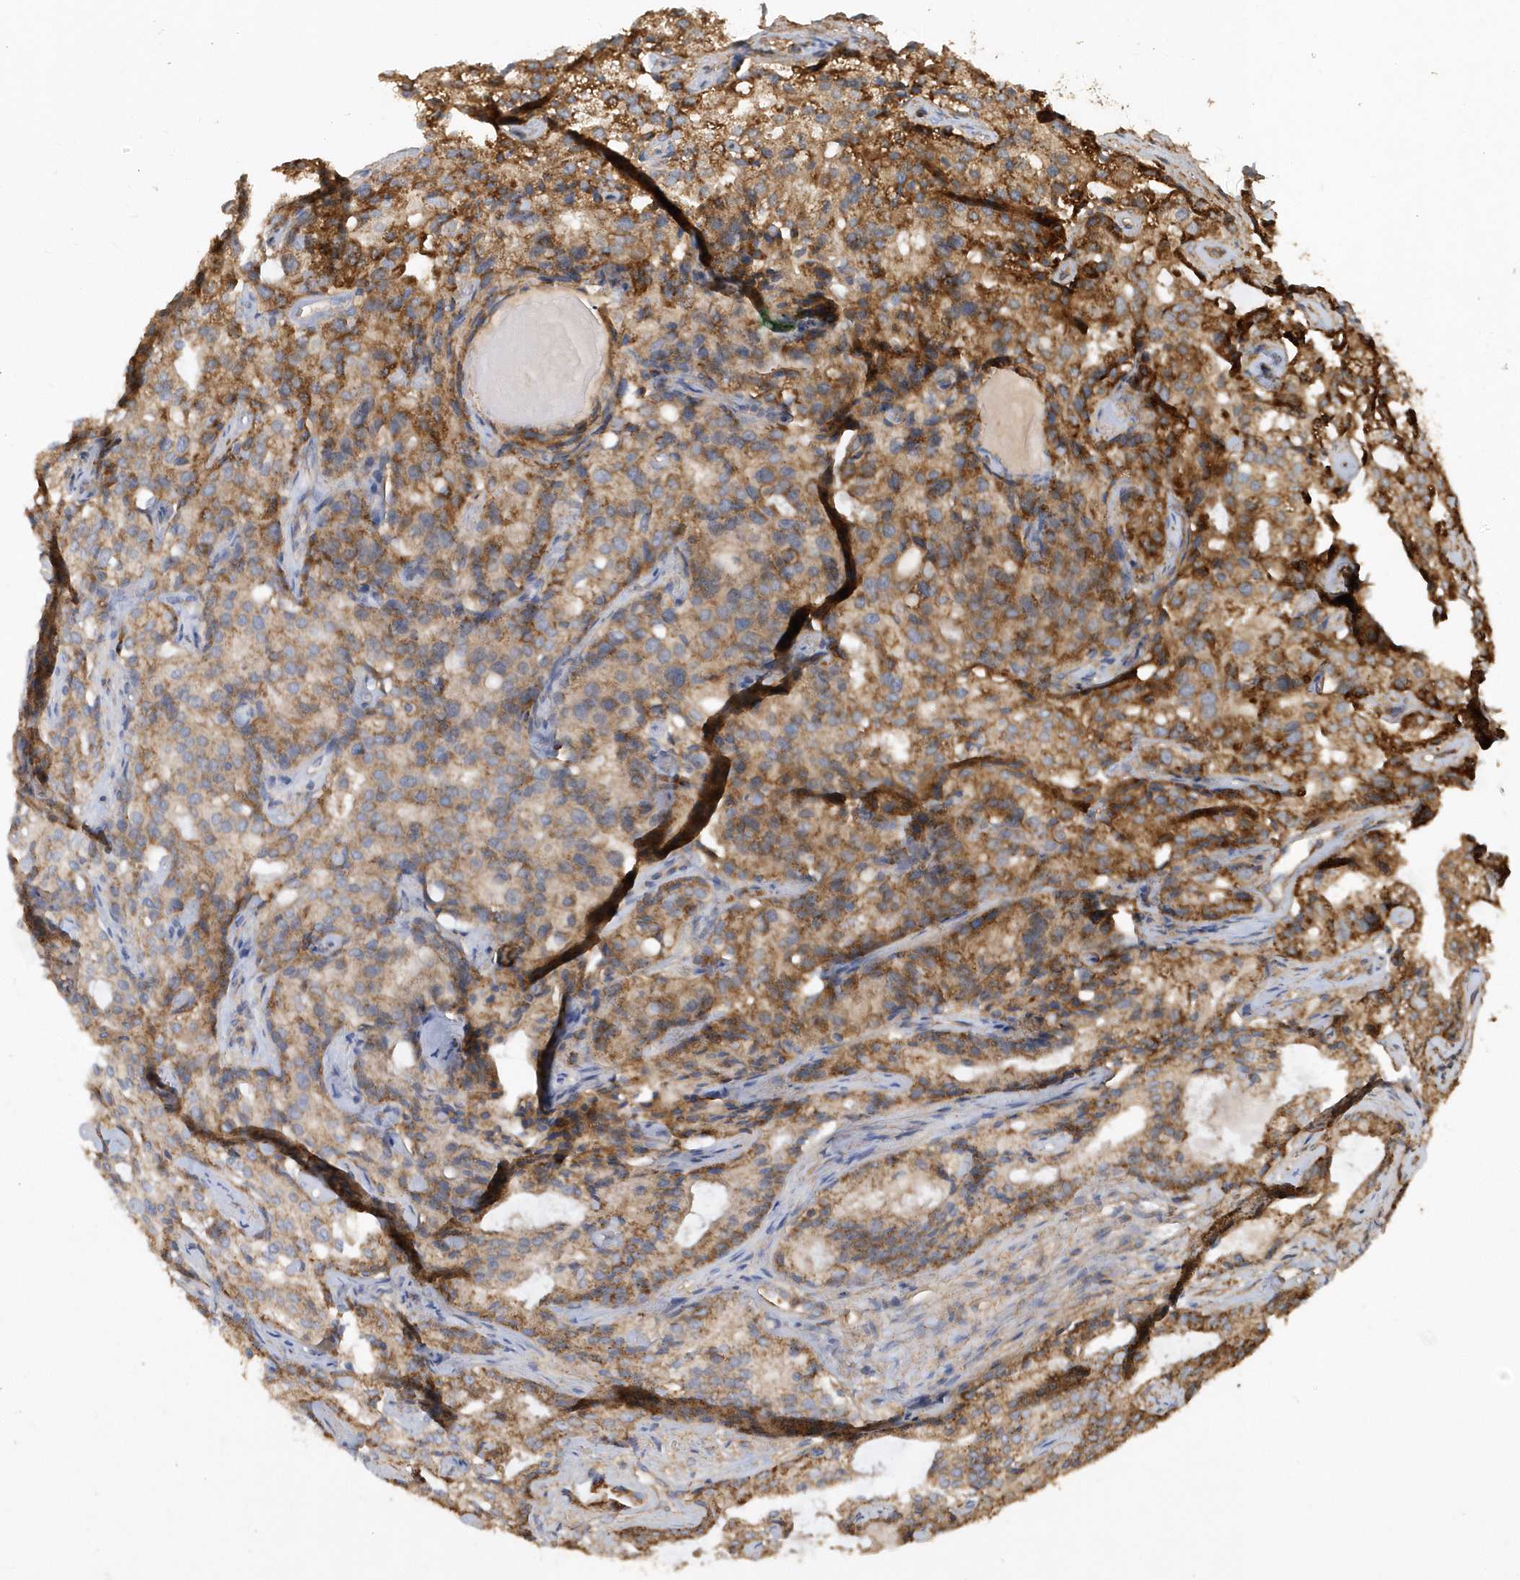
{"staining": {"intensity": "moderate", "quantity": ">75%", "location": "cytoplasmic/membranous"}, "tissue": "prostate cancer", "cell_type": "Tumor cells", "image_type": "cancer", "snomed": [{"axis": "morphology", "description": "Adenocarcinoma, High grade"}, {"axis": "topography", "description": "Prostate"}], "caption": "About >75% of tumor cells in prostate cancer reveal moderate cytoplasmic/membranous protein positivity as visualized by brown immunohistochemical staining.", "gene": "TRAIP", "patient": {"sex": "male", "age": 72}}